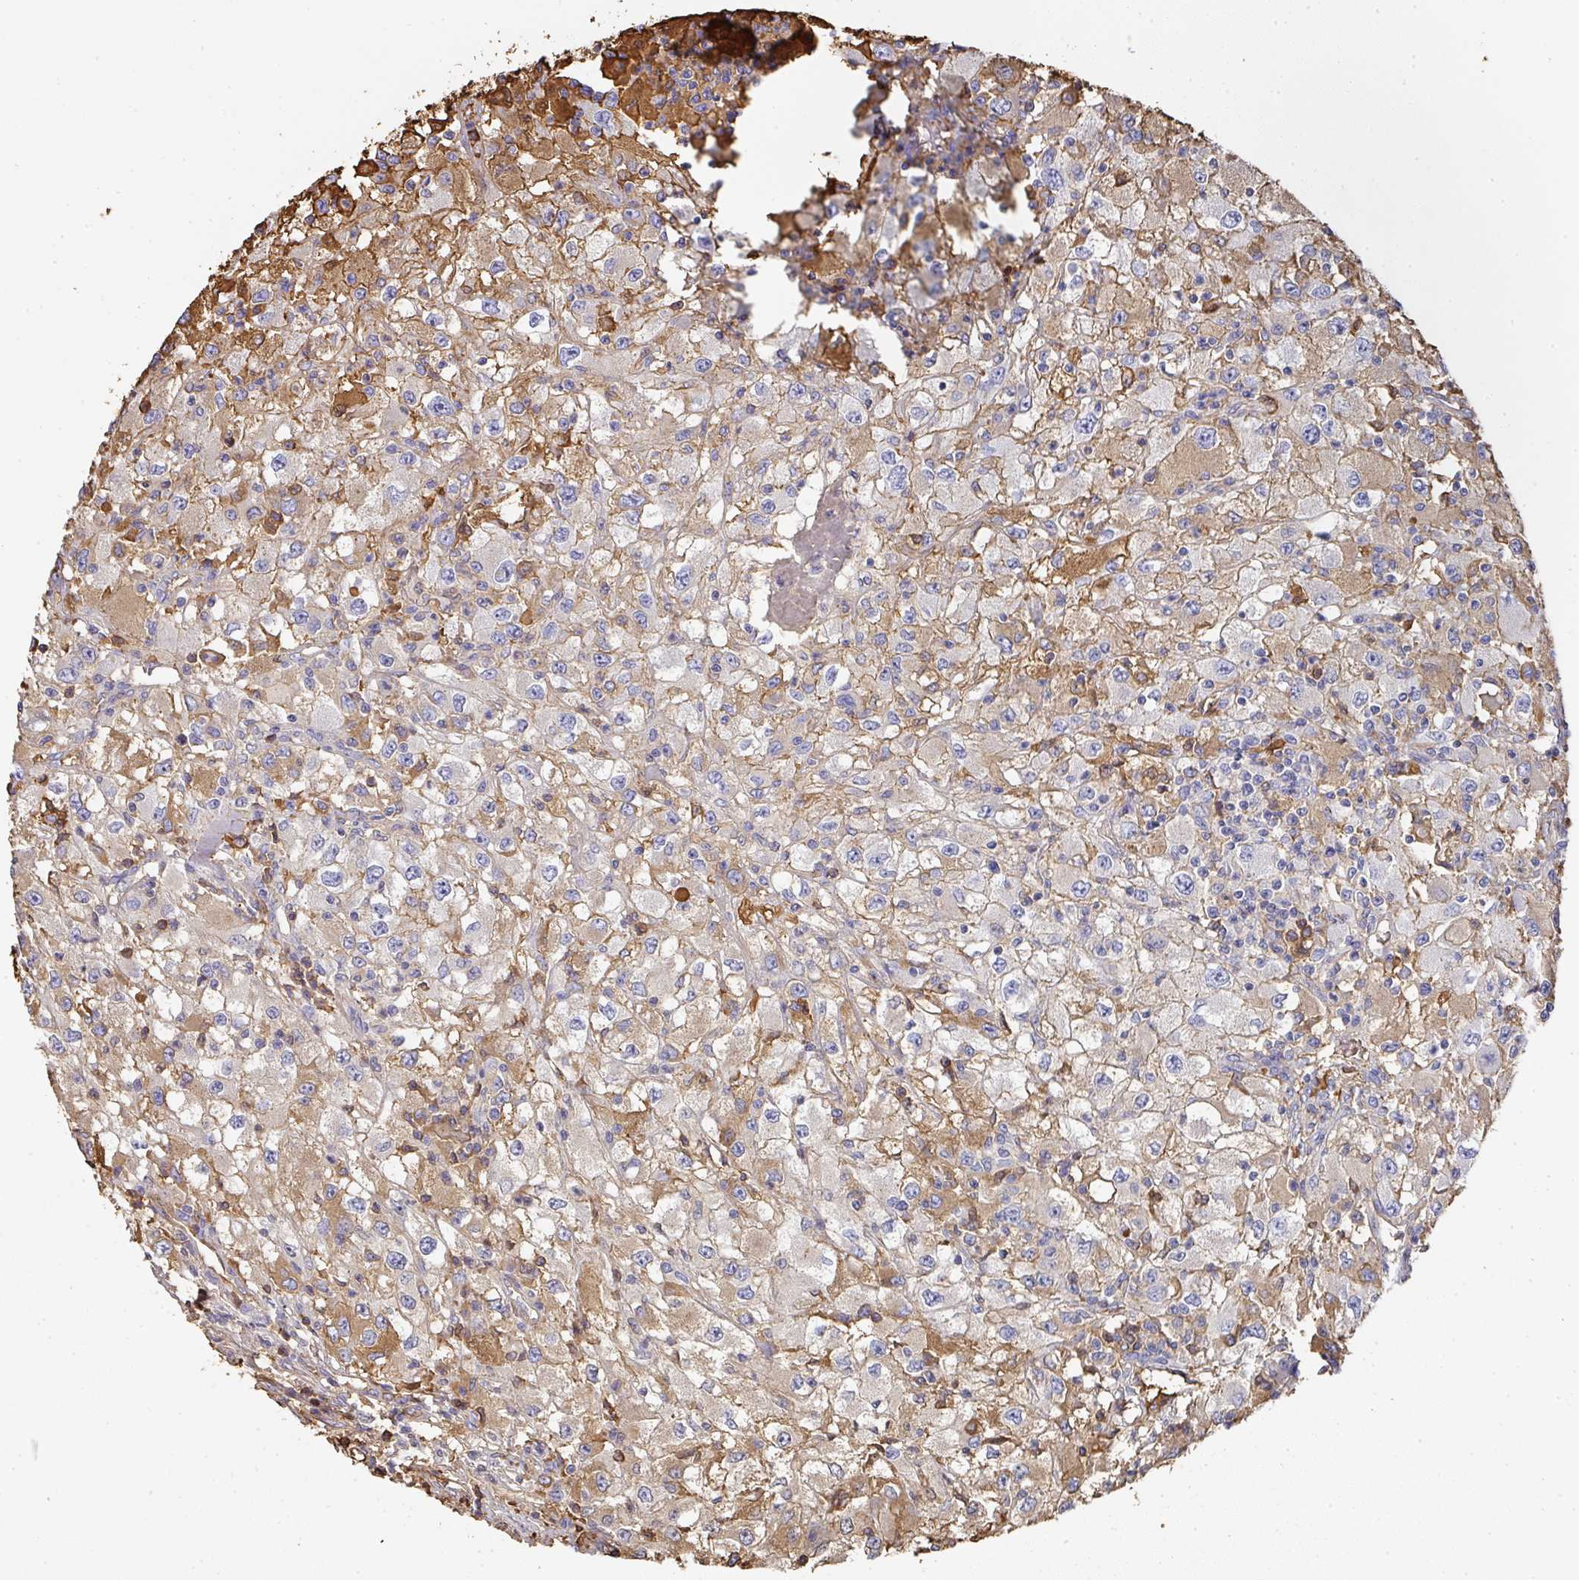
{"staining": {"intensity": "negative", "quantity": "none", "location": "none"}, "tissue": "renal cancer", "cell_type": "Tumor cells", "image_type": "cancer", "snomed": [{"axis": "morphology", "description": "Adenocarcinoma, NOS"}, {"axis": "topography", "description": "Kidney"}], "caption": "Immunohistochemical staining of renal cancer (adenocarcinoma) demonstrates no significant expression in tumor cells.", "gene": "ALB", "patient": {"sex": "female", "age": 67}}